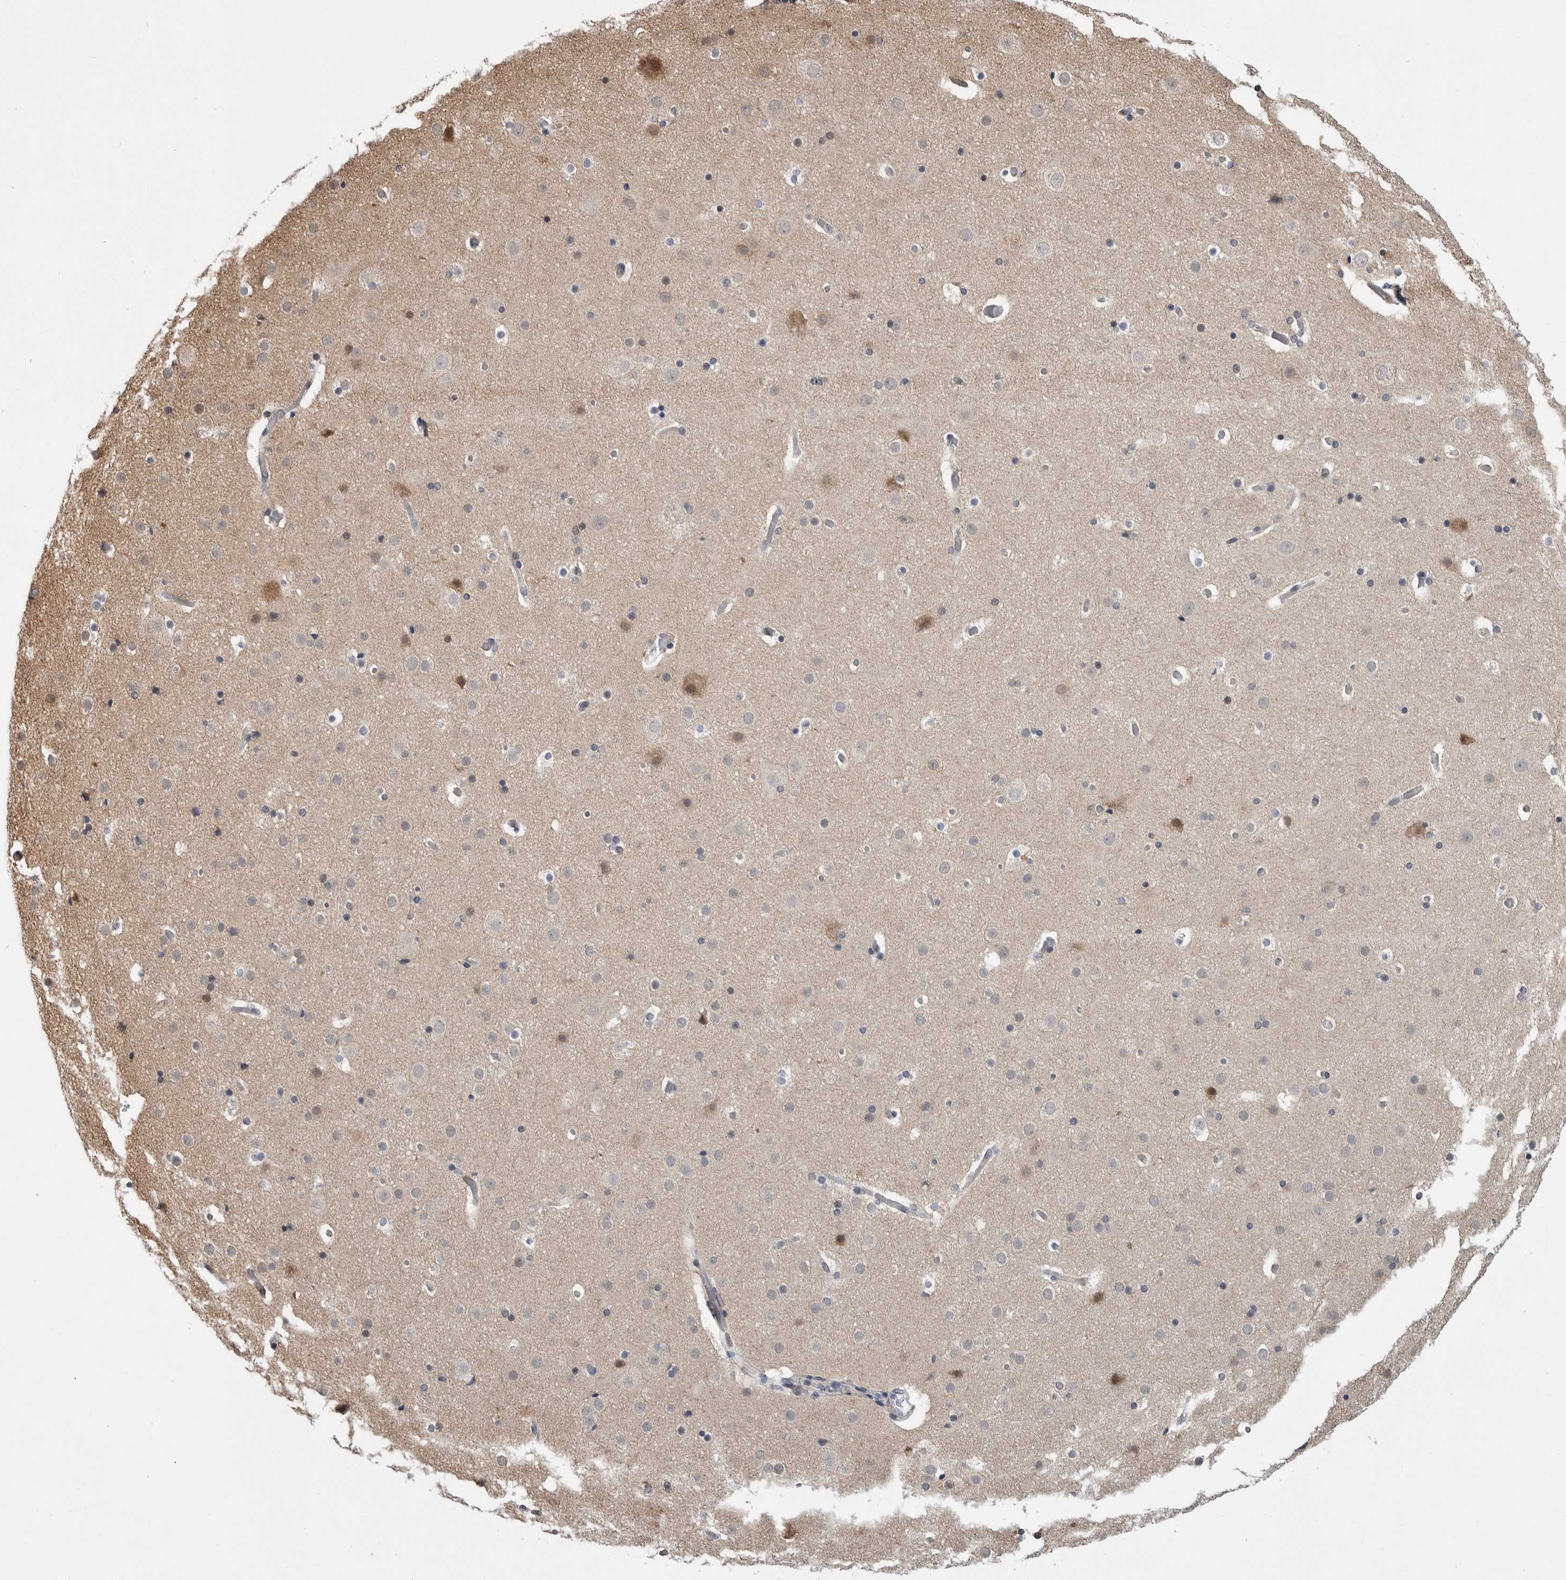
{"staining": {"intensity": "negative", "quantity": "none", "location": "none"}, "tissue": "cerebral cortex", "cell_type": "Endothelial cells", "image_type": "normal", "snomed": [{"axis": "morphology", "description": "Normal tissue, NOS"}, {"axis": "topography", "description": "Cerebral cortex"}], "caption": "A high-resolution photomicrograph shows IHC staining of benign cerebral cortex, which demonstrates no significant positivity in endothelial cells.", "gene": "PTPA", "patient": {"sex": "male", "age": 57}}